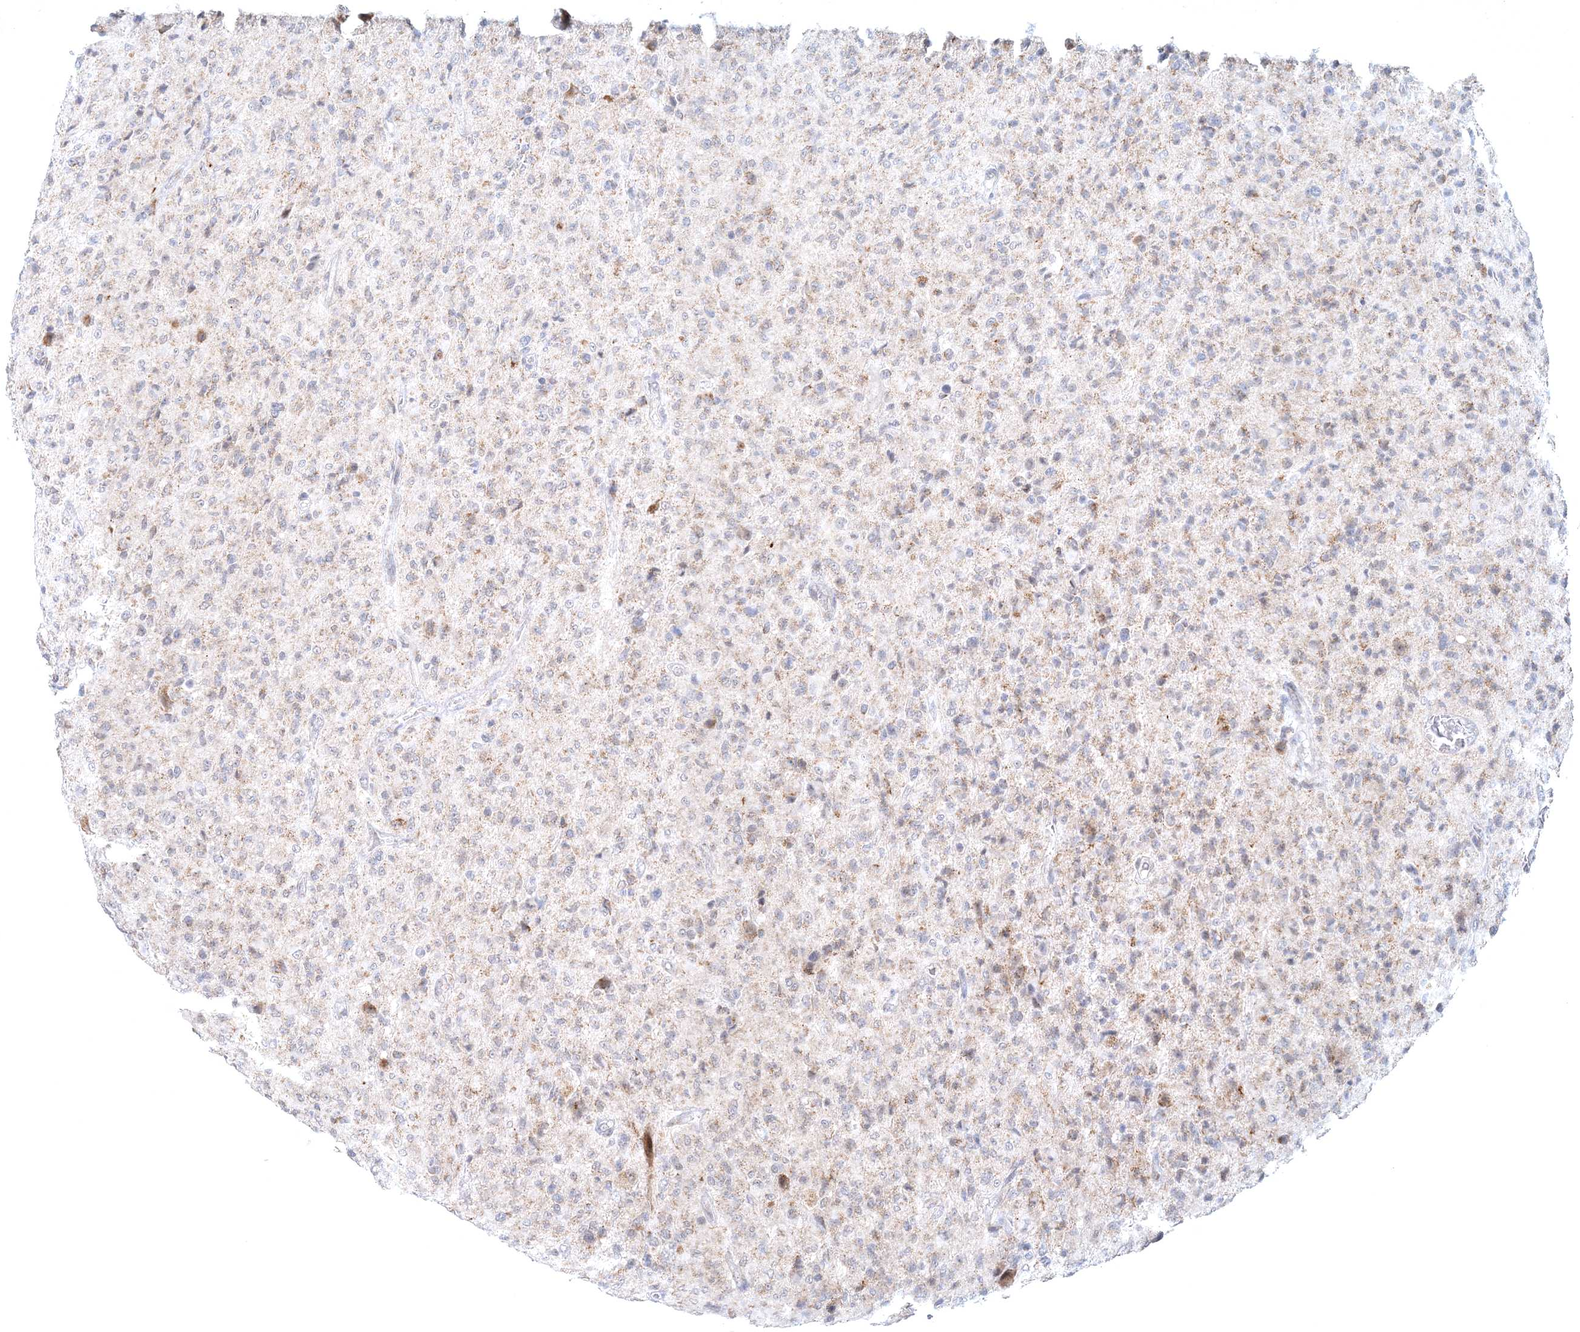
{"staining": {"intensity": "weak", "quantity": "<25%", "location": "cytoplasmic/membranous"}, "tissue": "glioma", "cell_type": "Tumor cells", "image_type": "cancer", "snomed": [{"axis": "morphology", "description": "Glioma, malignant, High grade"}, {"axis": "topography", "description": "Brain"}], "caption": "Protein analysis of glioma reveals no significant expression in tumor cells. (Stains: DAB (3,3'-diaminobenzidine) immunohistochemistry with hematoxylin counter stain, Microscopy: brightfield microscopy at high magnification).", "gene": "RNF150", "patient": {"sex": "female", "age": 57}}